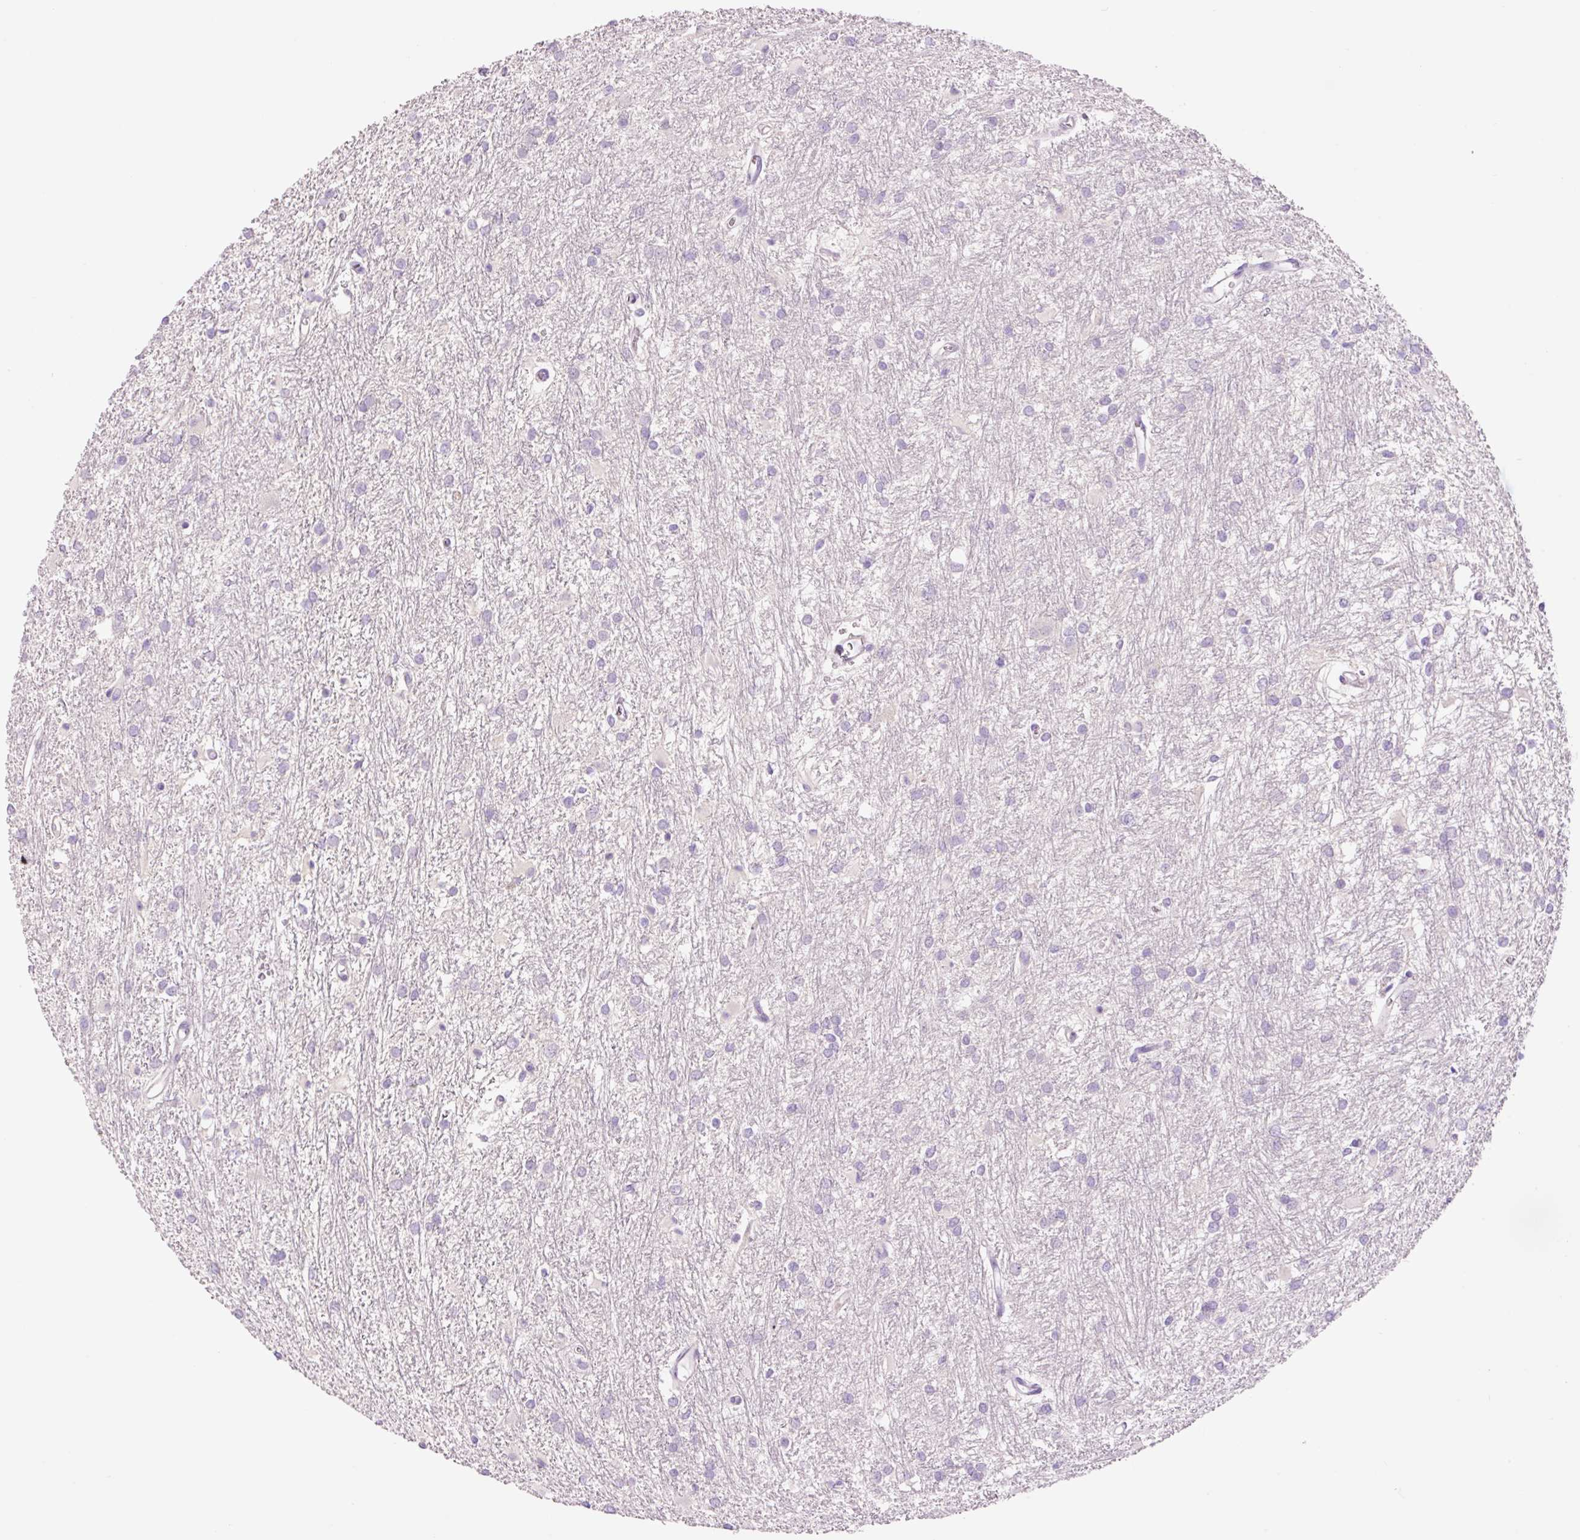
{"staining": {"intensity": "negative", "quantity": "none", "location": "none"}, "tissue": "glioma", "cell_type": "Tumor cells", "image_type": "cancer", "snomed": [{"axis": "morphology", "description": "Glioma, malignant, High grade"}, {"axis": "topography", "description": "Brain"}], "caption": "Malignant glioma (high-grade) stained for a protein using immunohistochemistry (IHC) displays no expression tumor cells.", "gene": "DPPA4", "patient": {"sex": "female", "age": 50}}